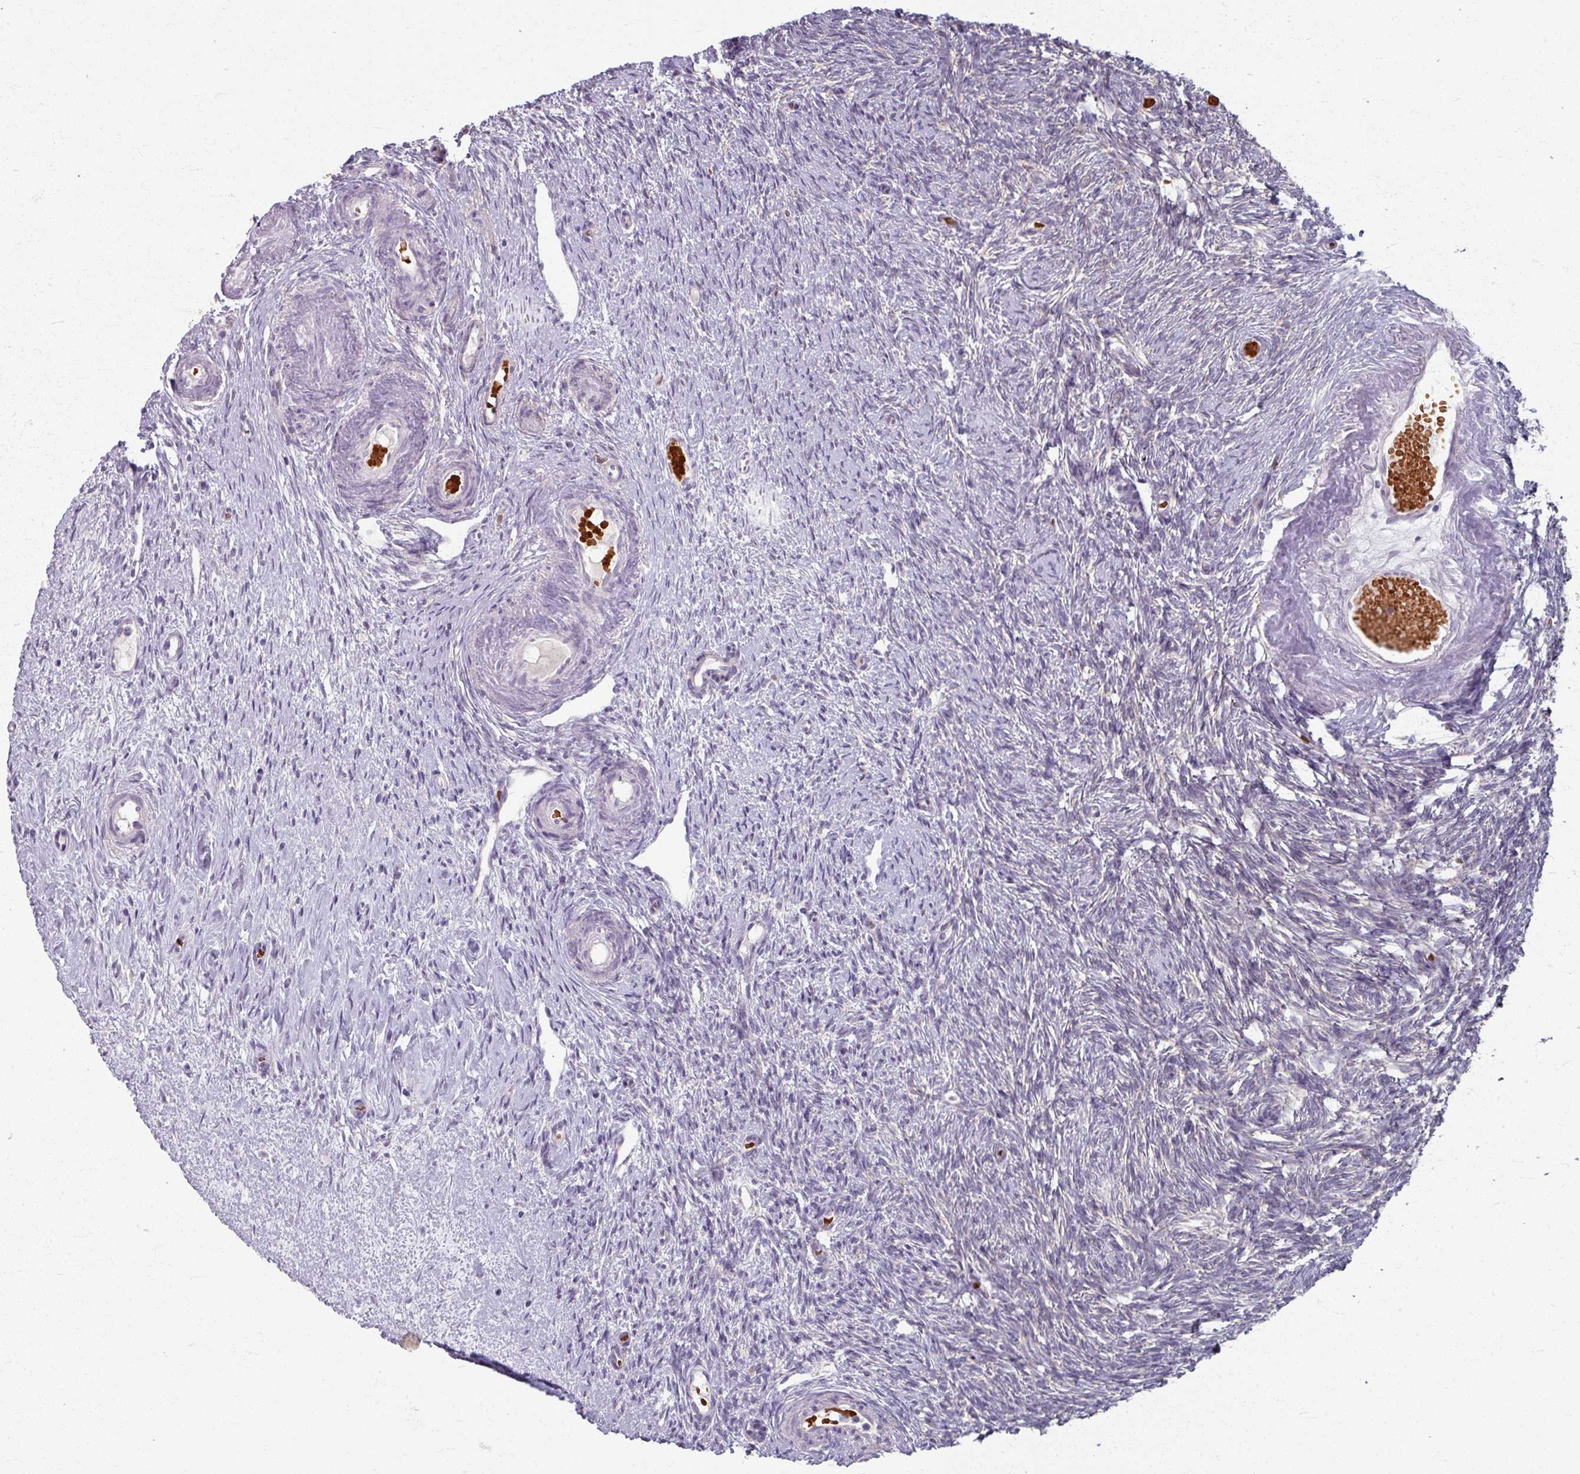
{"staining": {"intensity": "moderate", "quantity": ">75%", "location": "cytoplasmic/membranous"}, "tissue": "ovary", "cell_type": "Follicle cells", "image_type": "normal", "snomed": [{"axis": "morphology", "description": "Normal tissue, NOS"}, {"axis": "topography", "description": "Ovary"}], "caption": "The histopathology image demonstrates immunohistochemical staining of benign ovary. There is moderate cytoplasmic/membranous positivity is present in approximately >75% of follicle cells.", "gene": "KMT5C", "patient": {"sex": "female", "age": 51}}